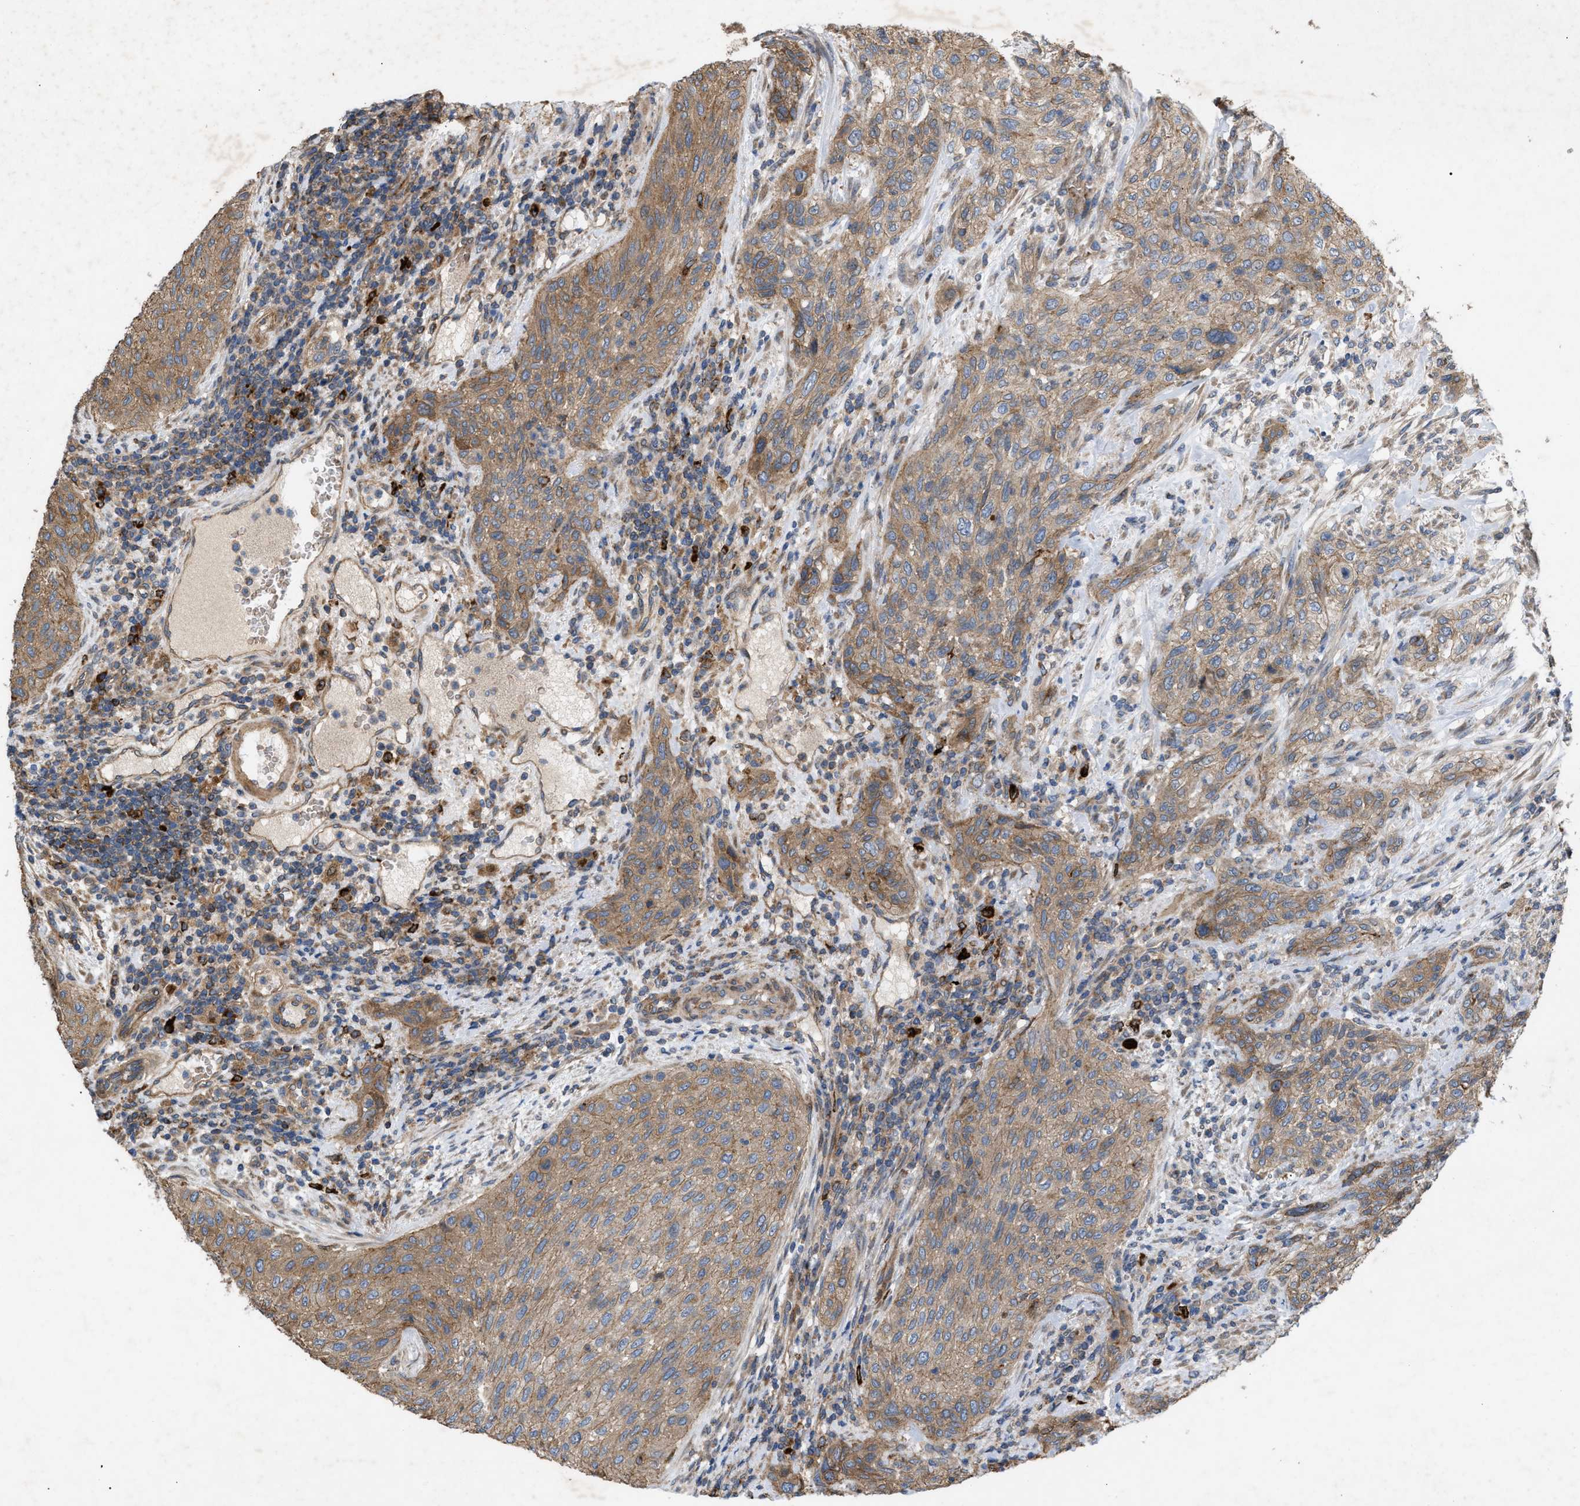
{"staining": {"intensity": "moderate", "quantity": ">75%", "location": "cytoplasmic/membranous"}, "tissue": "urothelial cancer", "cell_type": "Tumor cells", "image_type": "cancer", "snomed": [{"axis": "morphology", "description": "Urothelial carcinoma, Low grade"}, {"axis": "morphology", "description": "Urothelial carcinoma, High grade"}, {"axis": "topography", "description": "Urinary bladder"}], "caption": "Moderate cytoplasmic/membranous protein positivity is seen in approximately >75% of tumor cells in urothelial cancer.", "gene": "GCC1", "patient": {"sex": "male", "age": 35}}